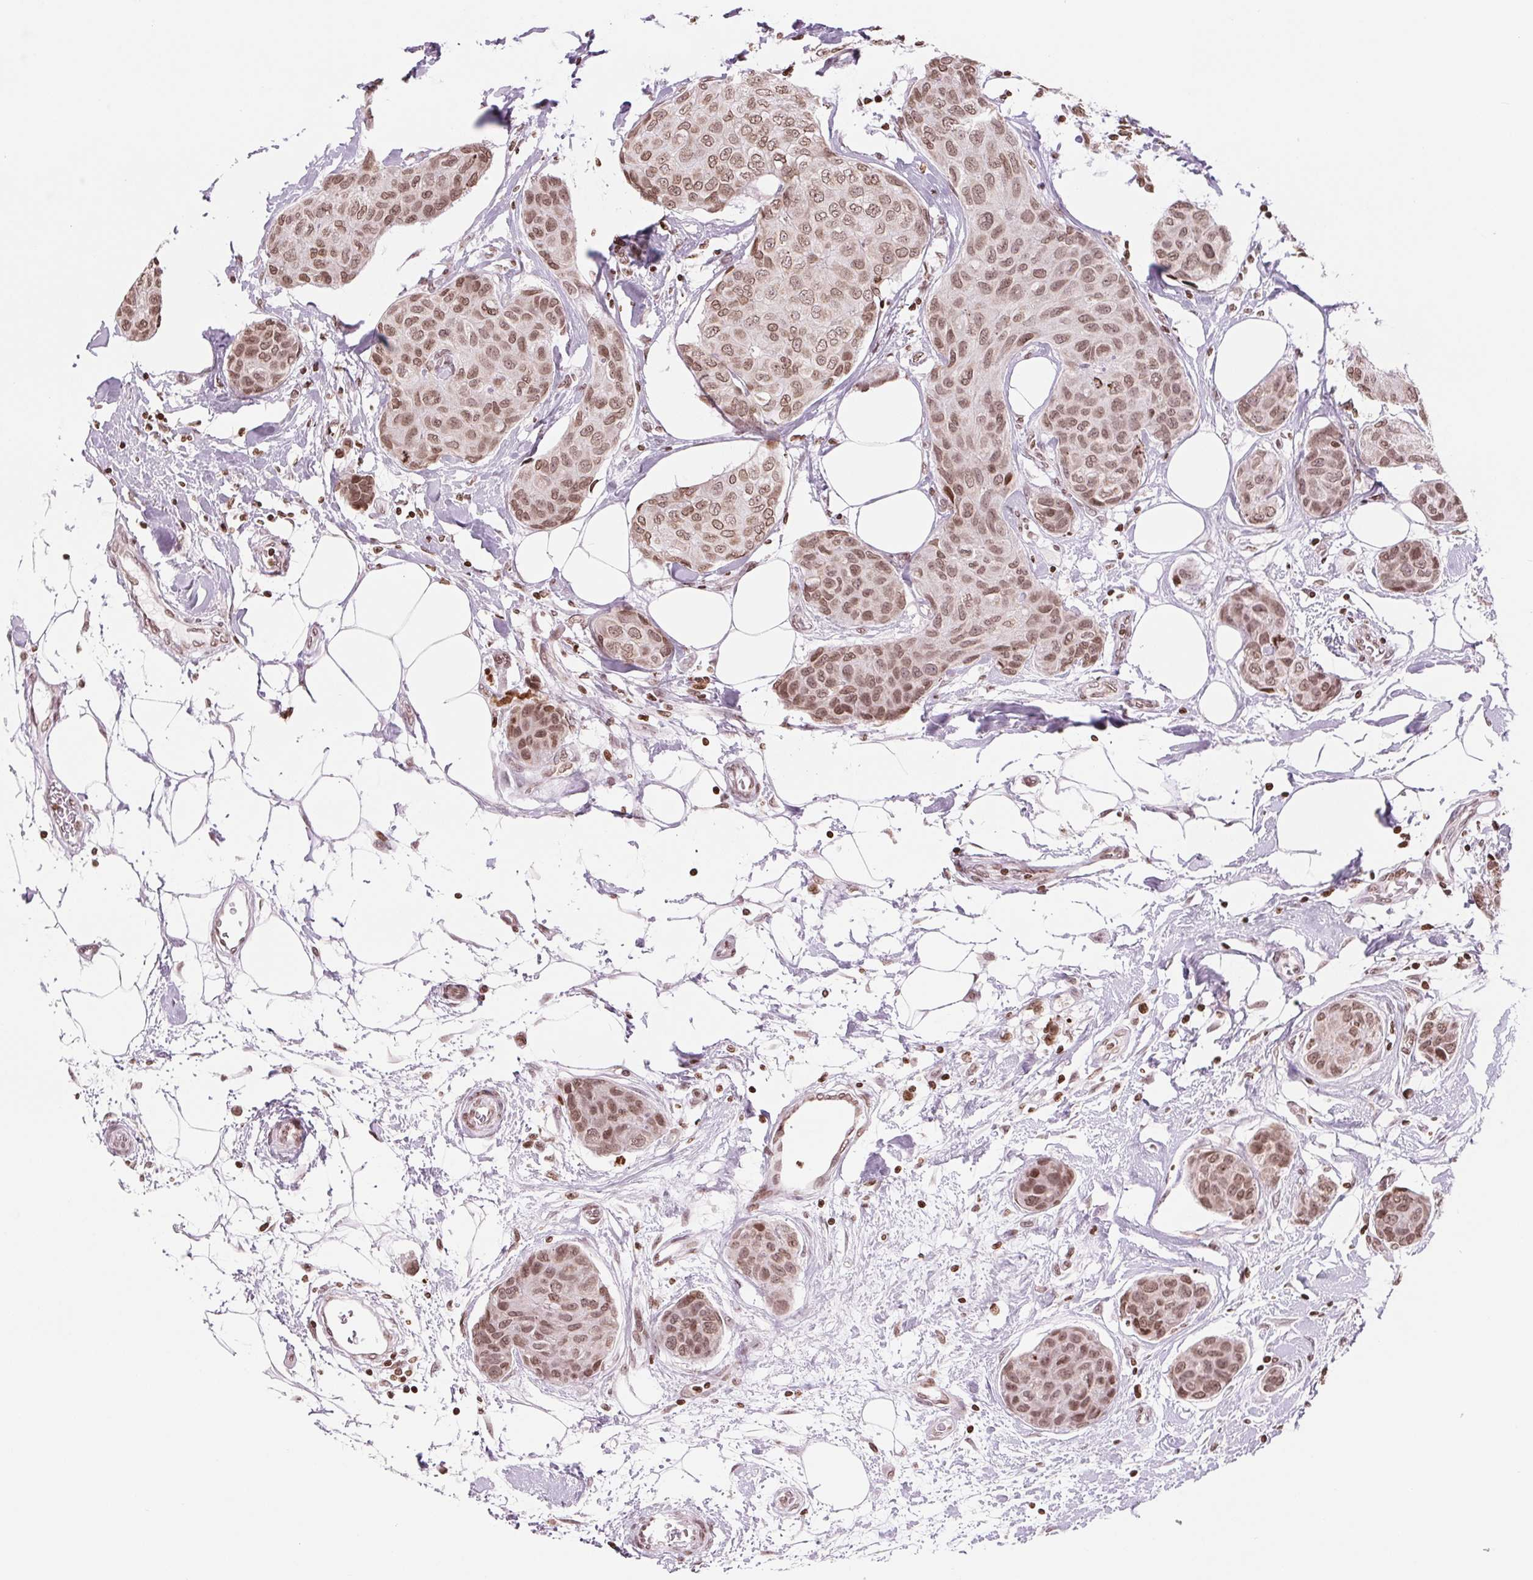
{"staining": {"intensity": "moderate", "quantity": ">75%", "location": "nuclear"}, "tissue": "breast cancer", "cell_type": "Tumor cells", "image_type": "cancer", "snomed": [{"axis": "morphology", "description": "Duct carcinoma"}, {"axis": "topography", "description": "Breast"}], "caption": "Breast infiltrating ductal carcinoma stained with DAB IHC displays medium levels of moderate nuclear staining in about >75% of tumor cells.", "gene": "SMIM12", "patient": {"sex": "female", "age": 80}}